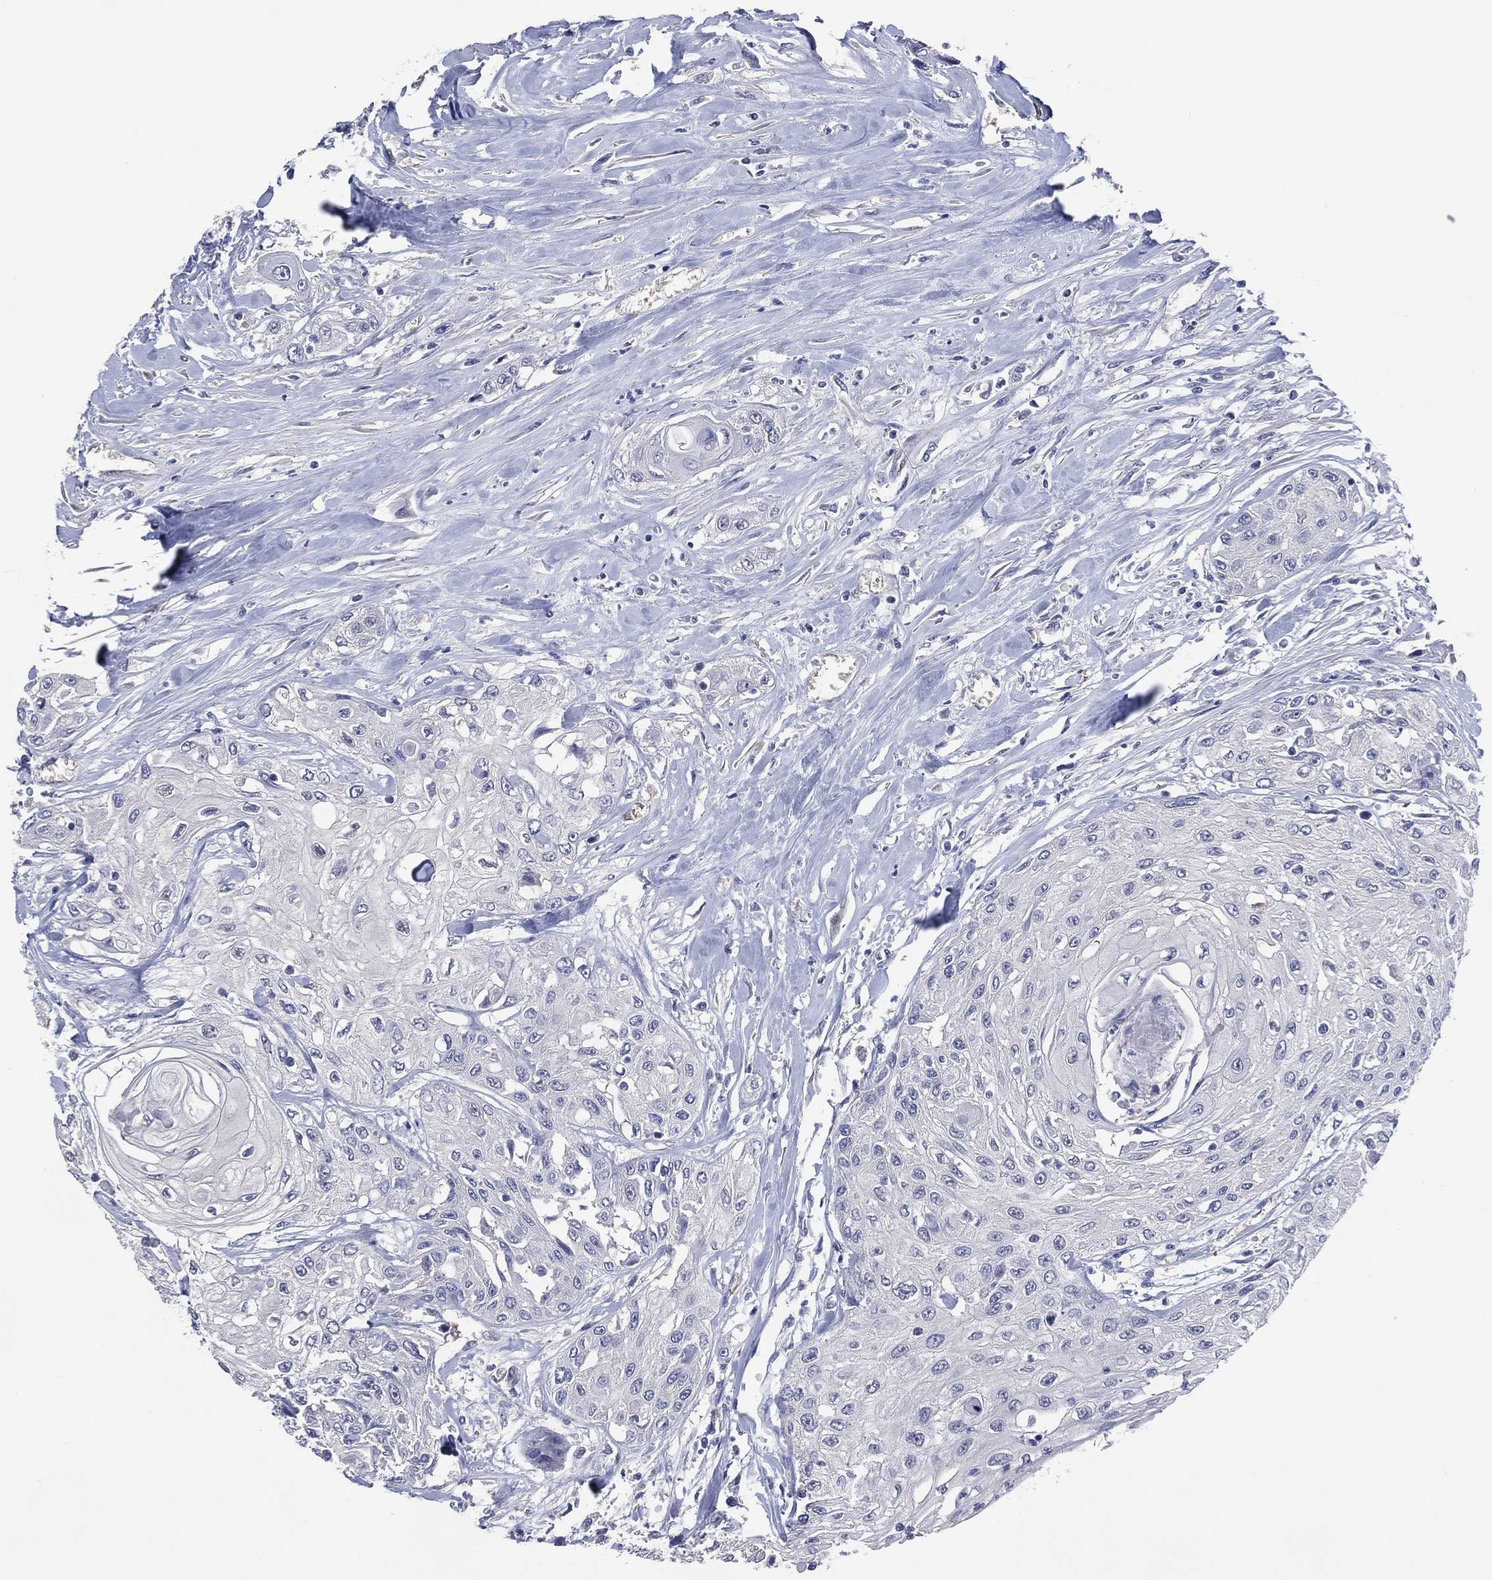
{"staining": {"intensity": "negative", "quantity": "none", "location": "none"}, "tissue": "head and neck cancer", "cell_type": "Tumor cells", "image_type": "cancer", "snomed": [{"axis": "morphology", "description": "Normal tissue, NOS"}, {"axis": "morphology", "description": "Squamous cell carcinoma, NOS"}, {"axis": "topography", "description": "Oral tissue"}, {"axis": "topography", "description": "Peripheral nerve tissue"}, {"axis": "topography", "description": "Head-Neck"}], "caption": "High magnification brightfield microscopy of head and neck cancer stained with DAB (brown) and counterstained with hematoxylin (blue): tumor cells show no significant staining.", "gene": "AK1", "patient": {"sex": "female", "age": 59}}